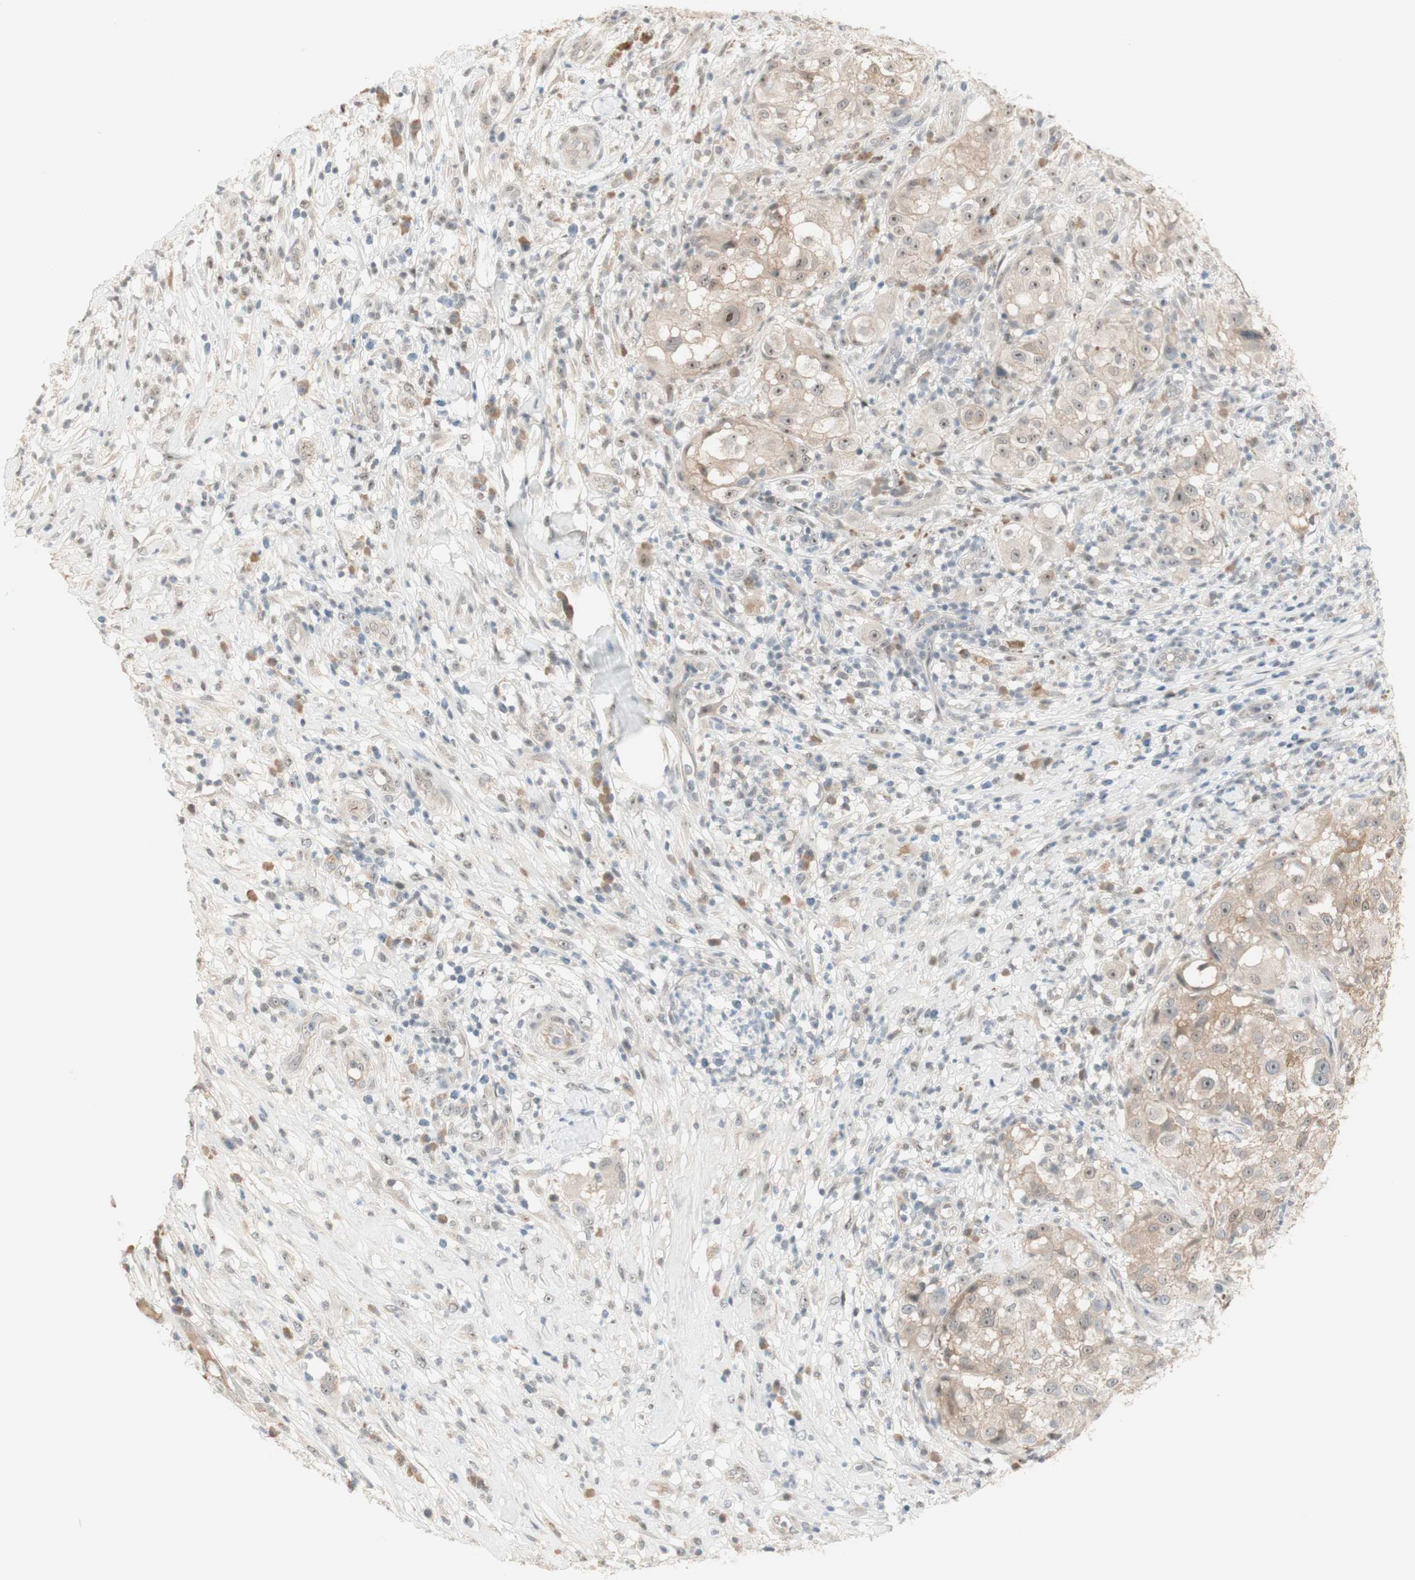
{"staining": {"intensity": "weak", "quantity": ">75%", "location": "cytoplasmic/membranous,nuclear"}, "tissue": "melanoma", "cell_type": "Tumor cells", "image_type": "cancer", "snomed": [{"axis": "morphology", "description": "Necrosis, NOS"}, {"axis": "morphology", "description": "Malignant melanoma, NOS"}, {"axis": "topography", "description": "Skin"}], "caption": "Malignant melanoma was stained to show a protein in brown. There is low levels of weak cytoplasmic/membranous and nuclear staining in approximately >75% of tumor cells. The staining is performed using DAB (3,3'-diaminobenzidine) brown chromogen to label protein expression. The nuclei are counter-stained blue using hematoxylin.", "gene": "PLCD4", "patient": {"sex": "female", "age": 87}}